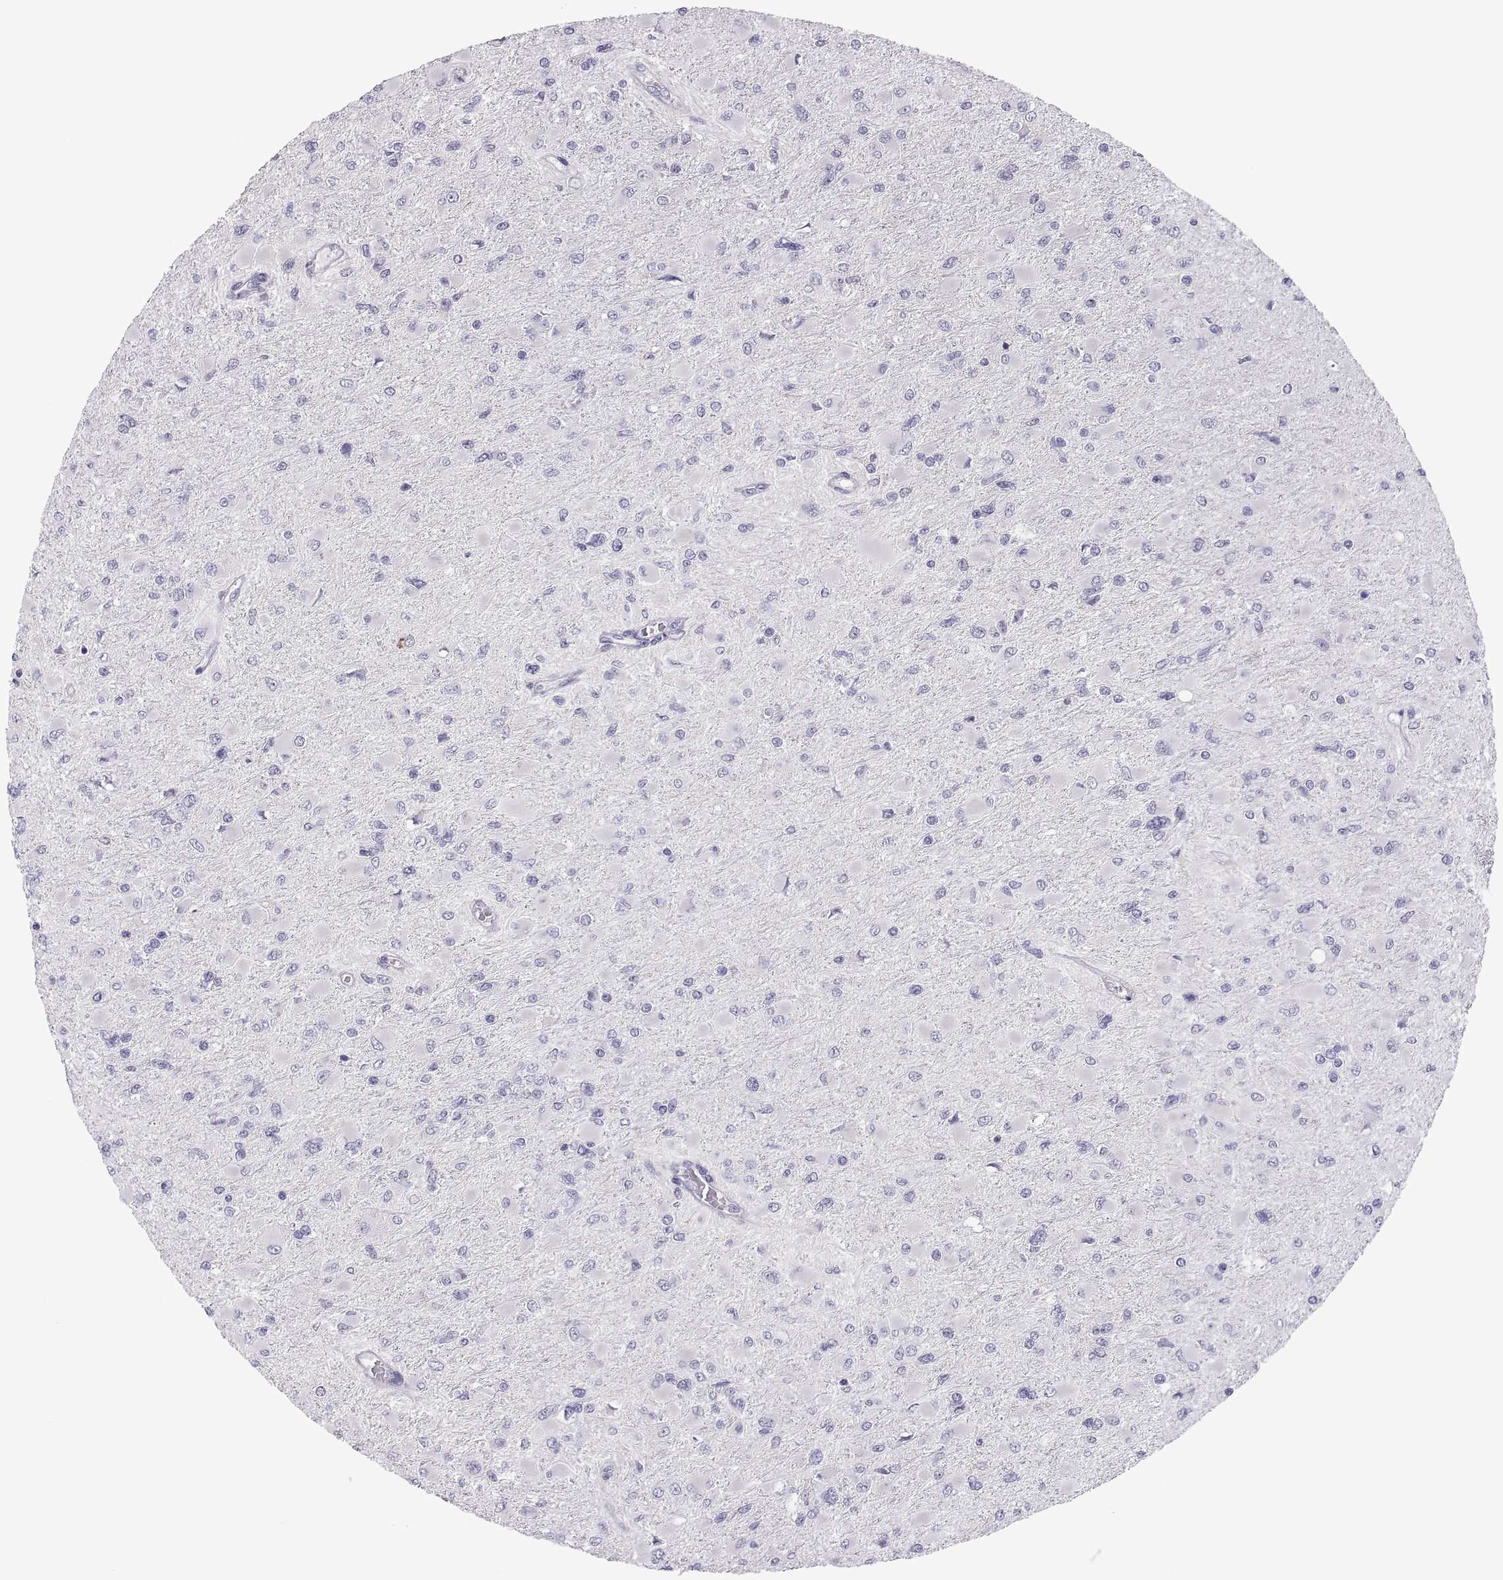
{"staining": {"intensity": "negative", "quantity": "none", "location": "none"}, "tissue": "glioma", "cell_type": "Tumor cells", "image_type": "cancer", "snomed": [{"axis": "morphology", "description": "Glioma, malignant, High grade"}, {"axis": "topography", "description": "Cerebral cortex"}], "caption": "An IHC photomicrograph of glioma is shown. There is no staining in tumor cells of glioma.", "gene": "RGS19", "patient": {"sex": "female", "age": 36}}